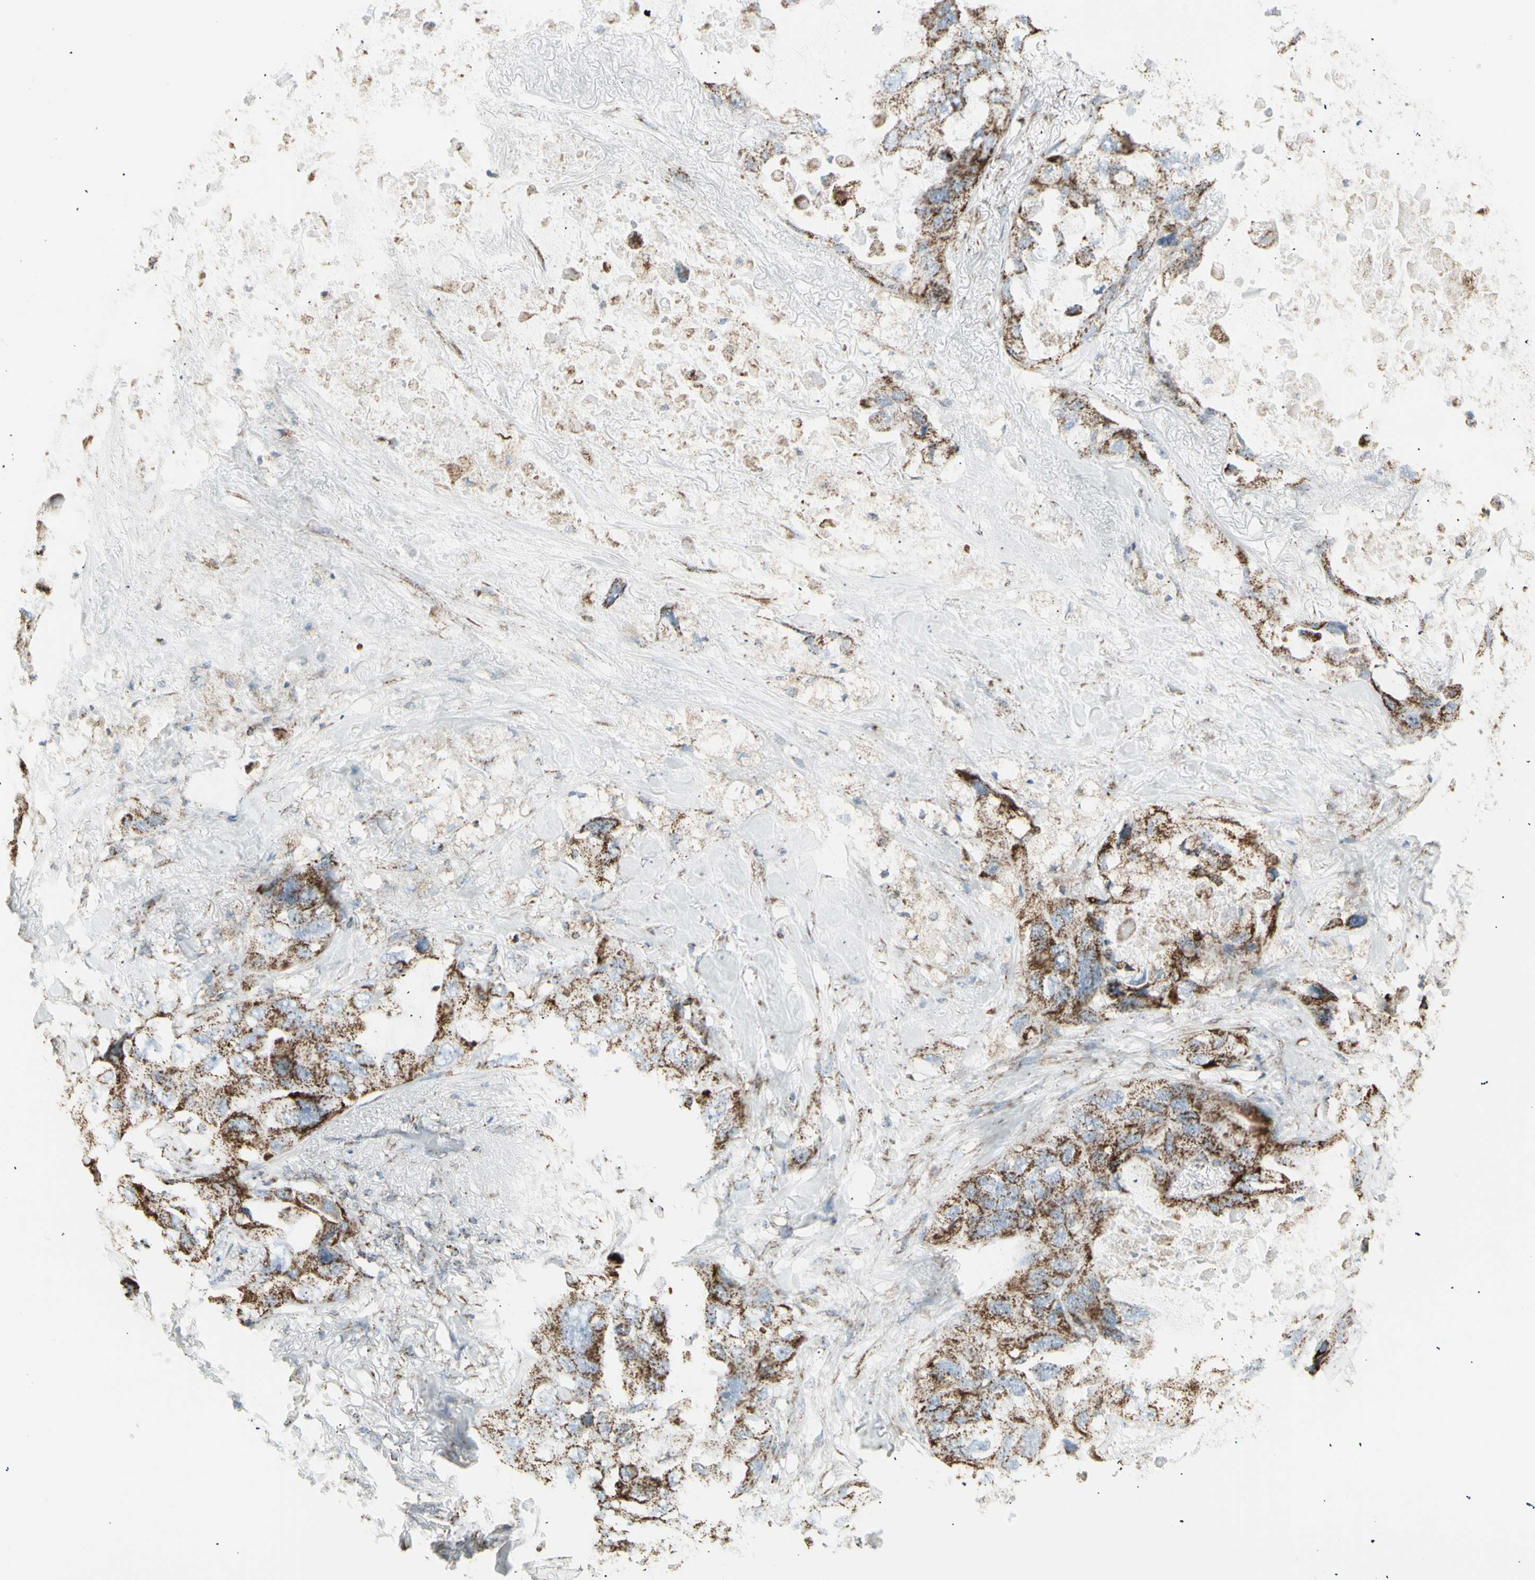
{"staining": {"intensity": "moderate", "quantity": ">75%", "location": "cytoplasmic/membranous"}, "tissue": "lung cancer", "cell_type": "Tumor cells", "image_type": "cancer", "snomed": [{"axis": "morphology", "description": "Squamous cell carcinoma, NOS"}, {"axis": "topography", "description": "Lung"}], "caption": "A medium amount of moderate cytoplasmic/membranous staining is seen in about >75% of tumor cells in lung cancer tissue.", "gene": "PLGRKT", "patient": {"sex": "female", "age": 73}}